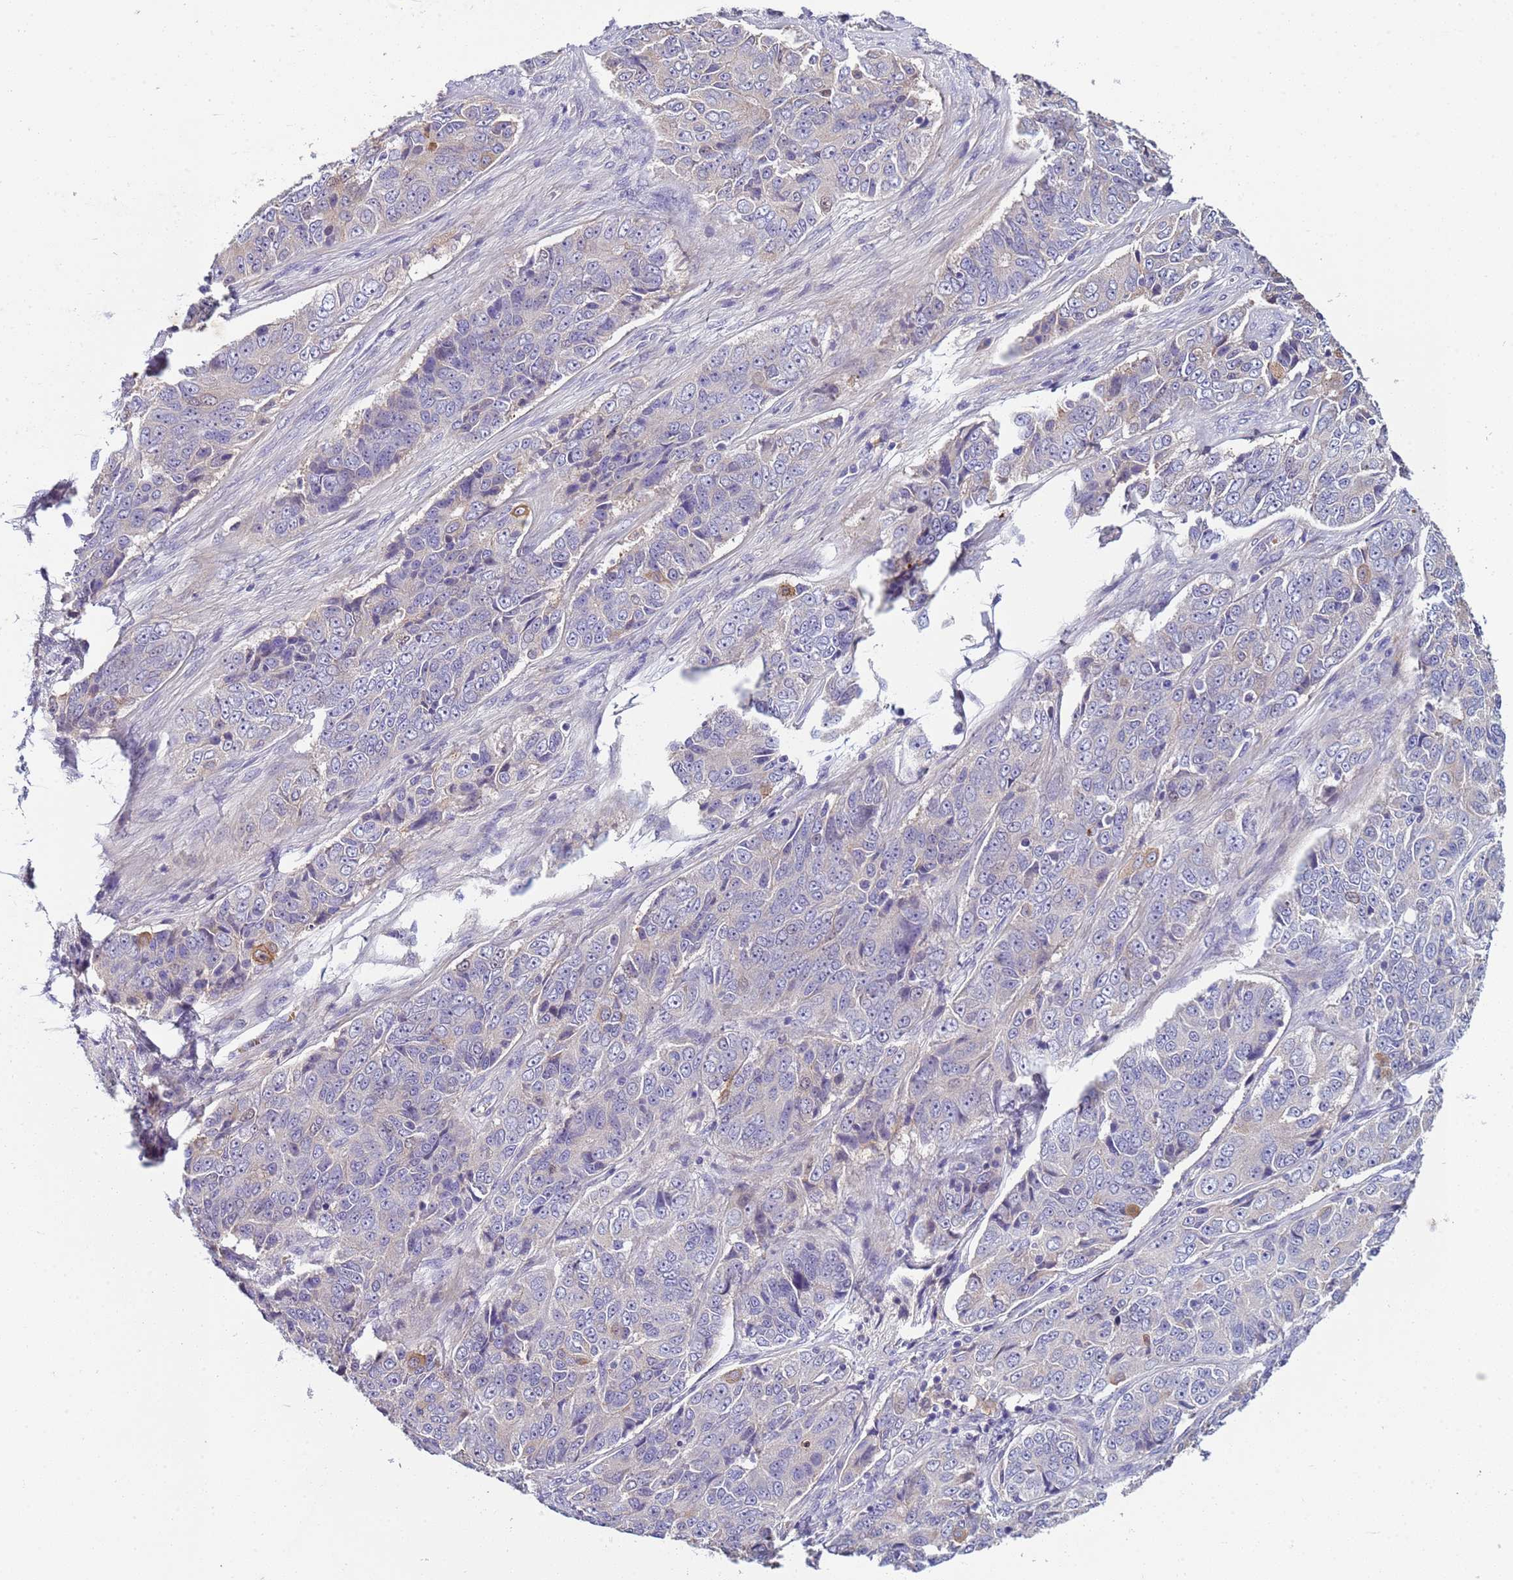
{"staining": {"intensity": "negative", "quantity": "none", "location": "none"}, "tissue": "ovarian cancer", "cell_type": "Tumor cells", "image_type": "cancer", "snomed": [{"axis": "morphology", "description": "Carcinoma, endometroid"}, {"axis": "topography", "description": "Ovary"}], "caption": "Ovarian cancer stained for a protein using immunohistochemistry demonstrates no expression tumor cells.", "gene": "TRIM51", "patient": {"sex": "female", "age": 51}}